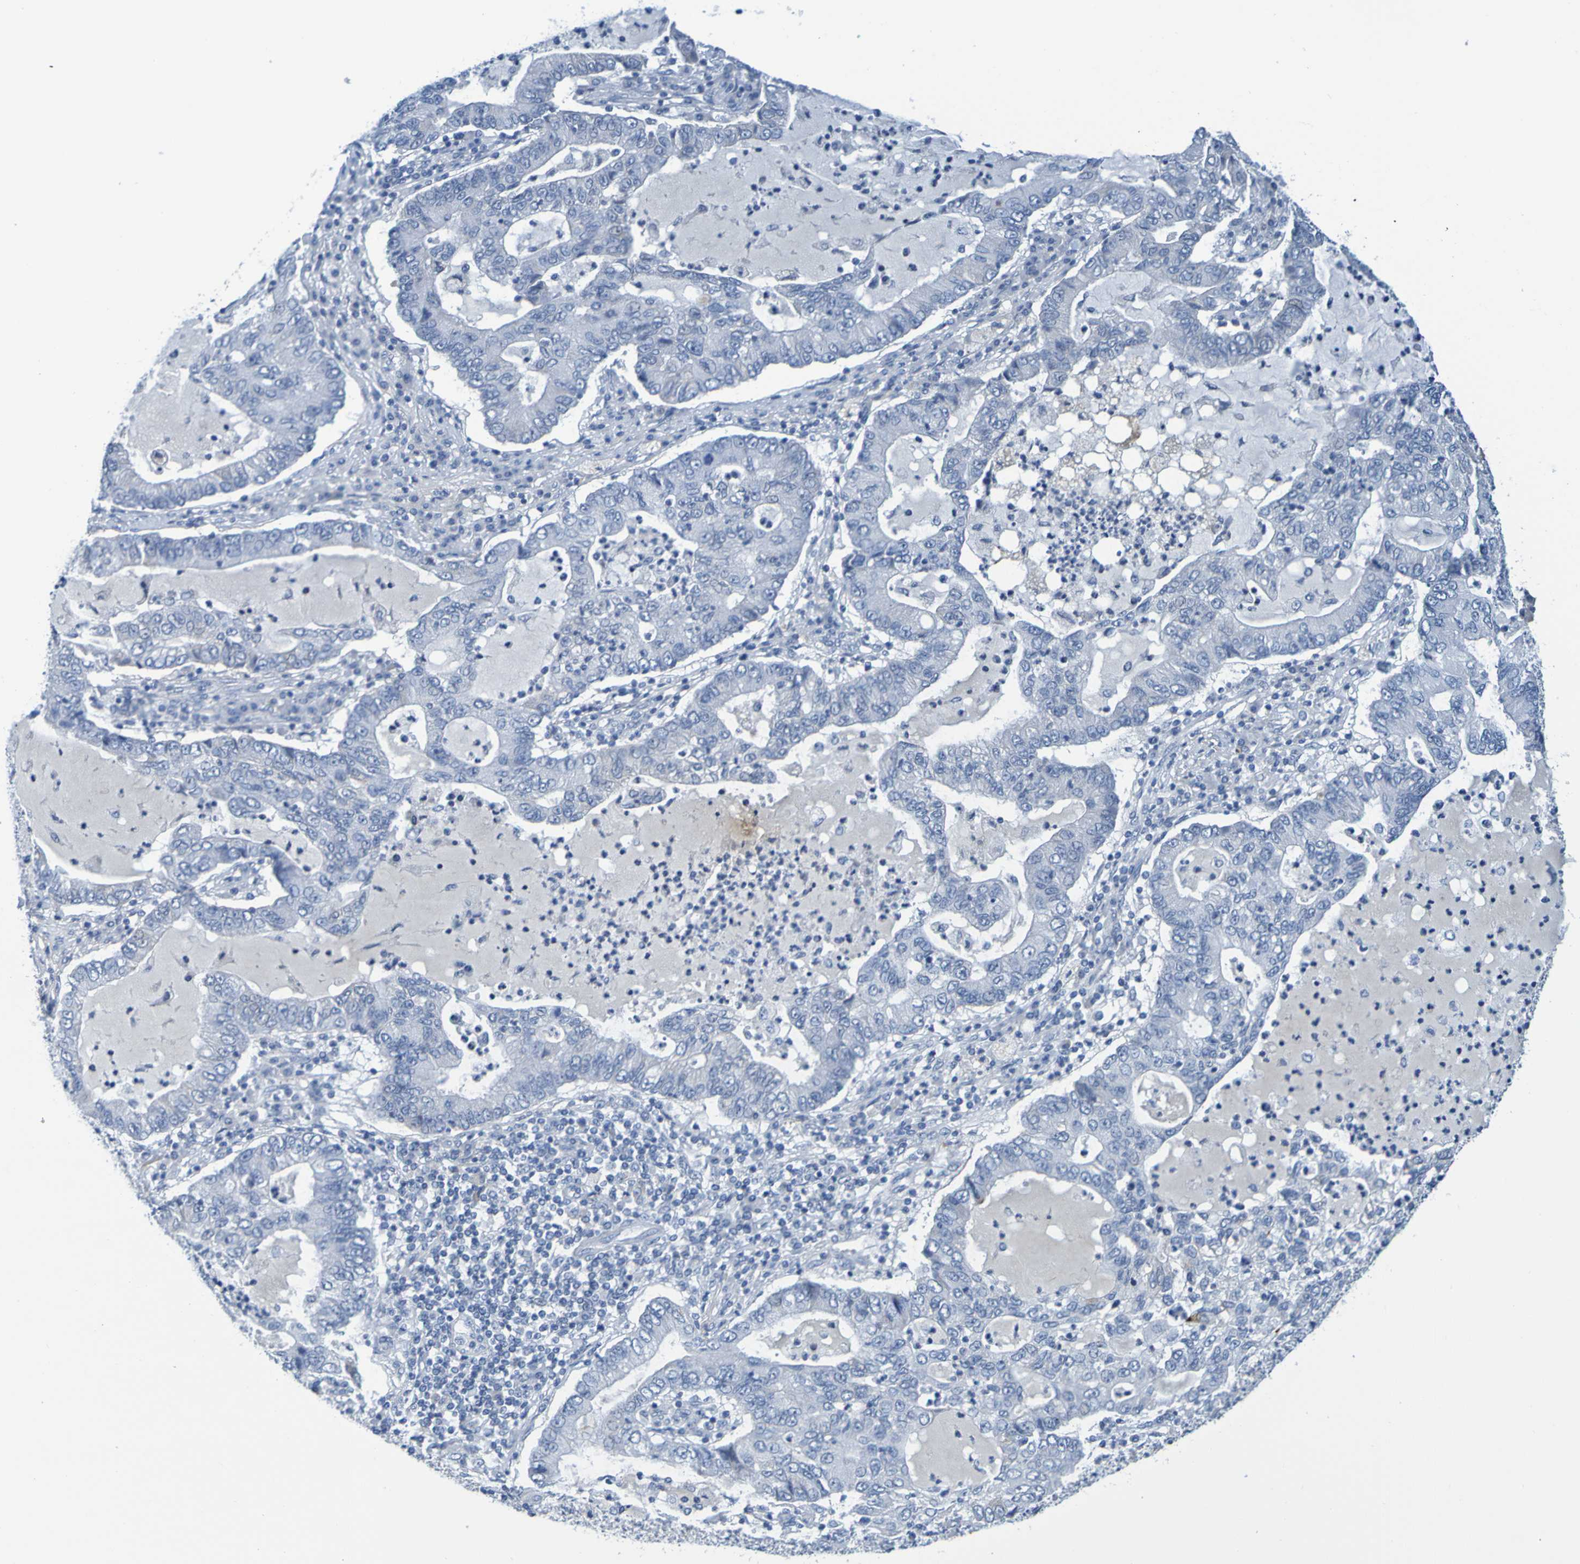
{"staining": {"intensity": "negative", "quantity": "none", "location": "none"}, "tissue": "lung cancer", "cell_type": "Tumor cells", "image_type": "cancer", "snomed": [{"axis": "morphology", "description": "Adenocarcinoma, NOS"}, {"axis": "topography", "description": "Lung"}], "caption": "A photomicrograph of lung cancer (adenocarcinoma) stained for a protein exhibits no brown staining in tumor cells.", "gene": "IL10", "patient": {"sex": "female", "age": 51}}